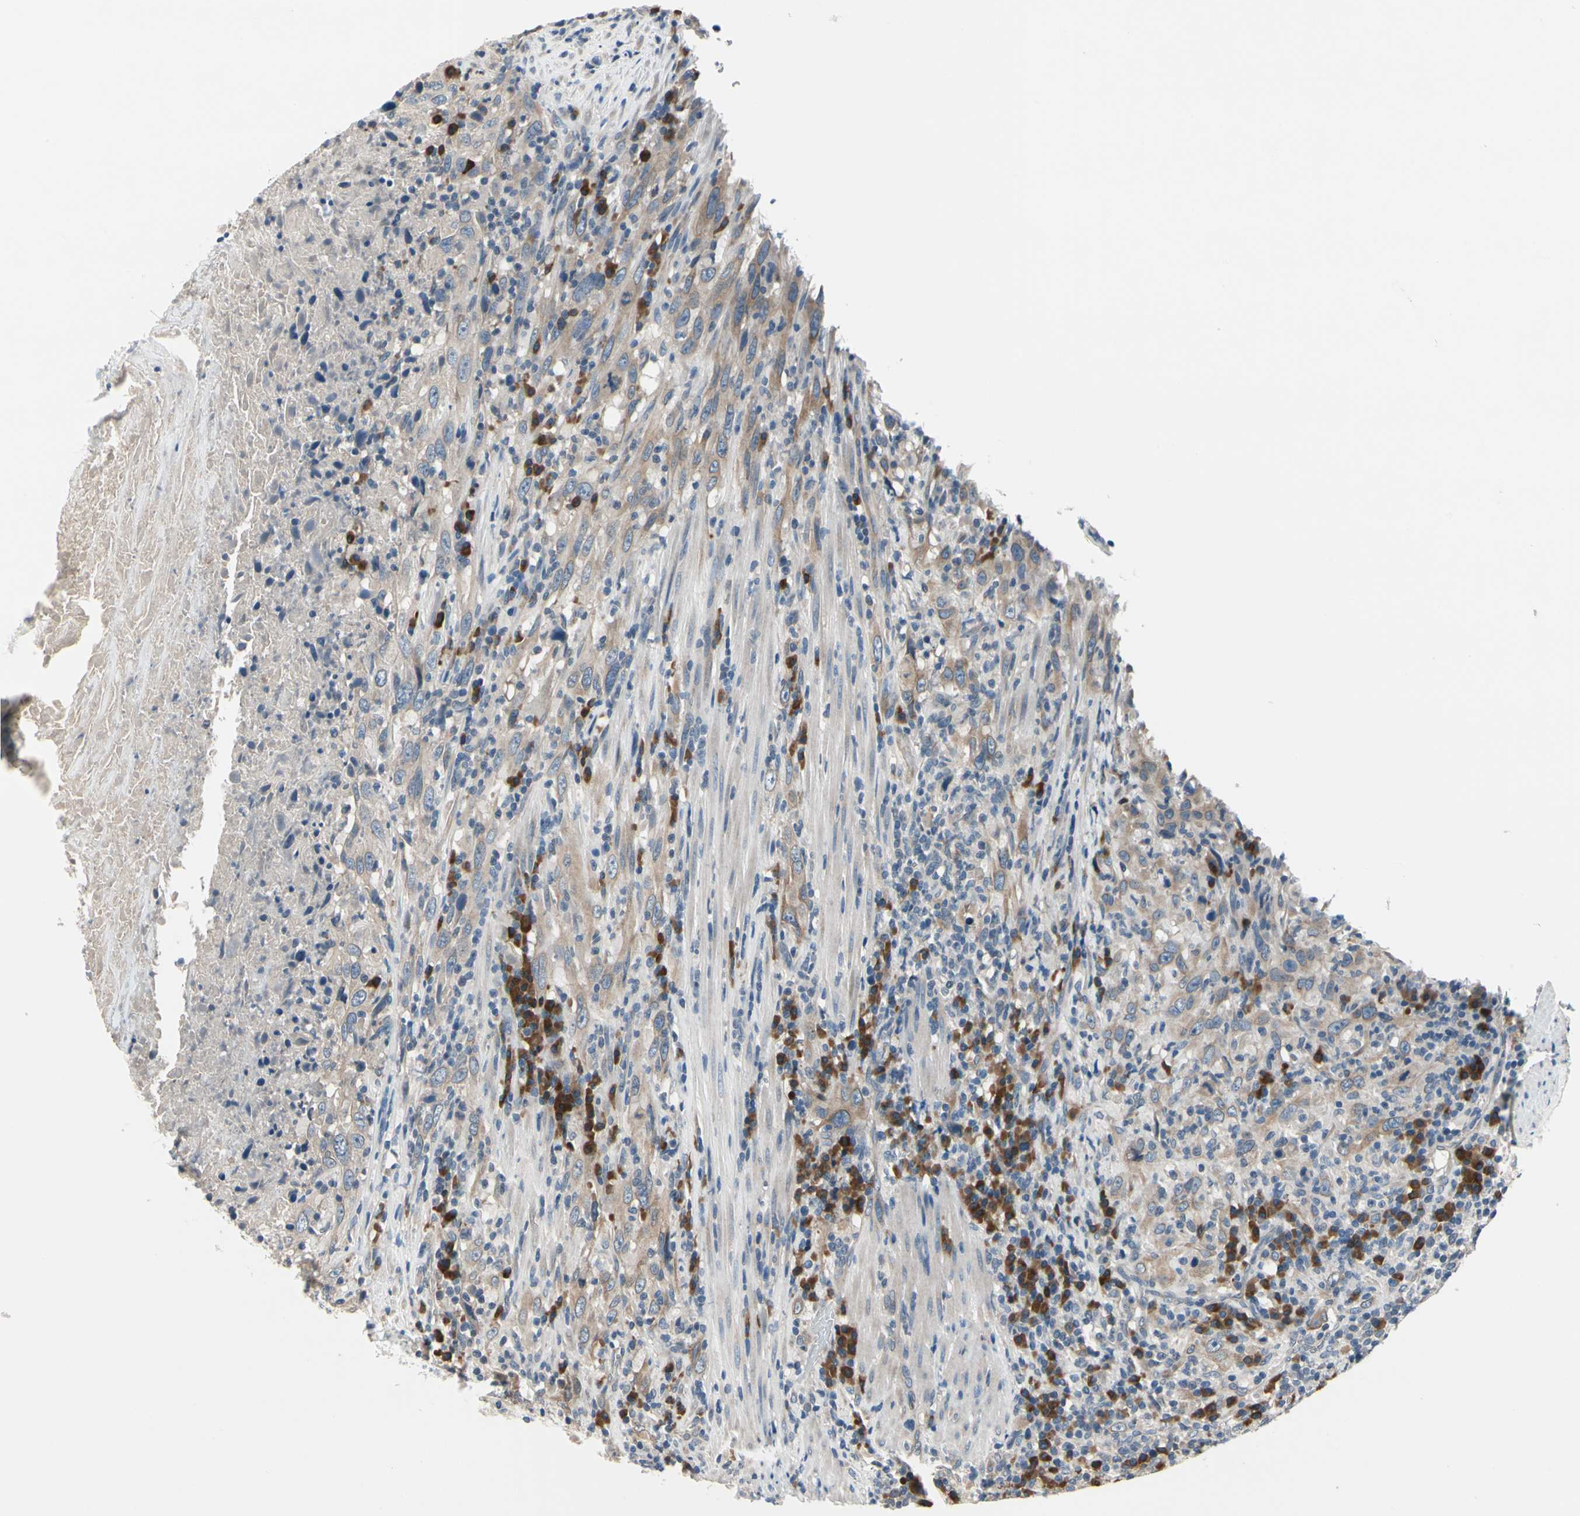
{"staining": {"intensity": "weak", "quantity": "25%-75%", "location": "cytoplasmic/membranous"}, "tissue": "urothelial cancer", "cell_type": "Tumor cells", "image_type": "cancer", "snomed": [{"axis": "morphology", "description": "Urothelial carcinoma, High grade"}, {"axis": "topography", "description": "Urinary bladder"}], "caption": "The micrograph exhibits immunohistochemical staining of urothelial carcinoma (high-grade). There is weak cytoplasmic/membranous expression is present in approximately 25%-75% of tumor cells. Immunohistochemistry stains the protein of interest in brown and the nuclei are stained blue.", "gene": "SELENOK", "patient": {"sex": "male", "age": 61}}